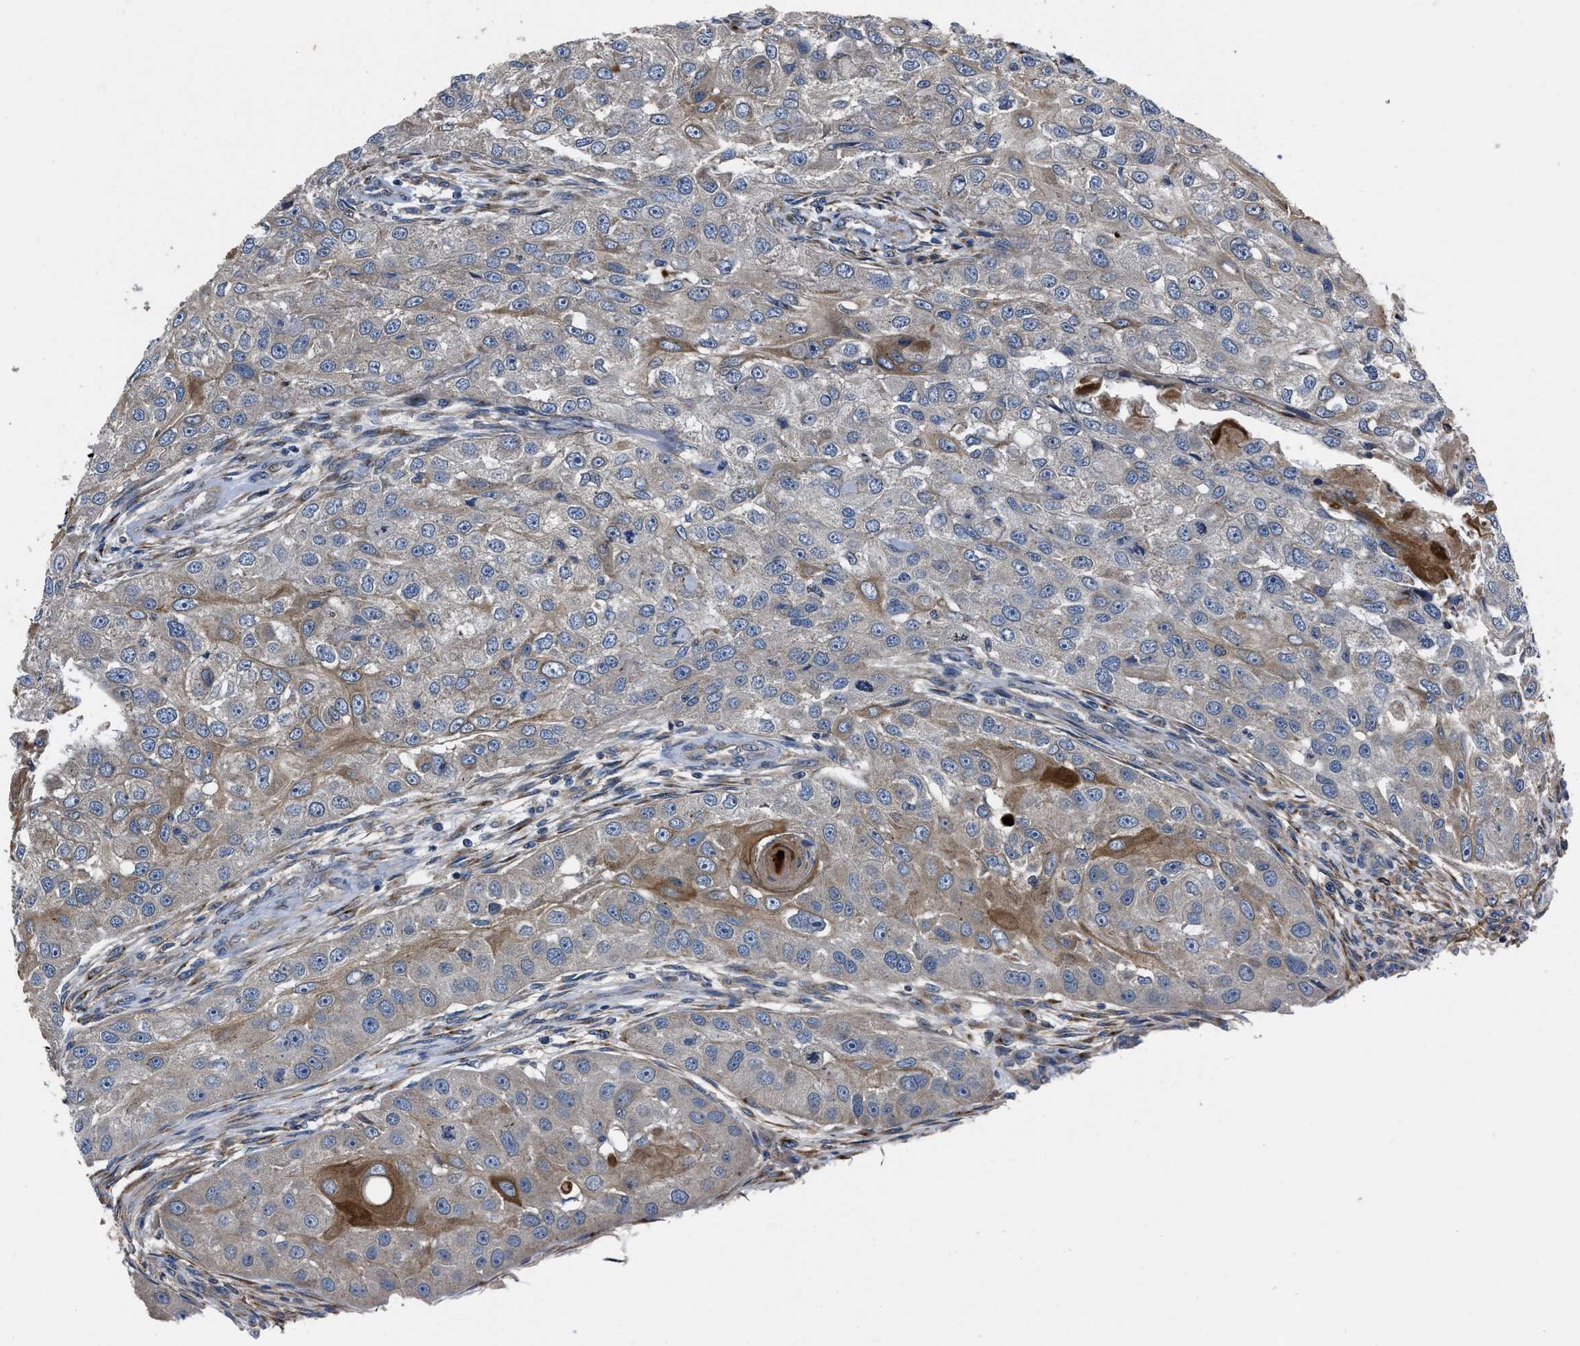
{"staining": {"intensity": "moderate", "quantity": "<25%", "location": "cytoplasmic/membranous"}, "tissue": "head and neck cancer", "cell_type": "Tumor cells", "image_type": "cancer", "snomed": [{"axis": "morphology", "description": "Normal tissue, NOS"}, {"axis": "morphology", "description": "Squamous cell carcinoma, NOS"}, {"axis": "topography", "description": "Skeletal muscle"}, {"axis": "topography", "description": "Head-Neck"}], "caption": "This is an image of immunohistochemistry (IHC) staining of head and neck cancer (squamous cell carcinoma), which shows moderate expression in the cytoplasmic/membranous of tumor cells.", "gene": "ERC1", "patient": {"sex": "male", "age": 51}}